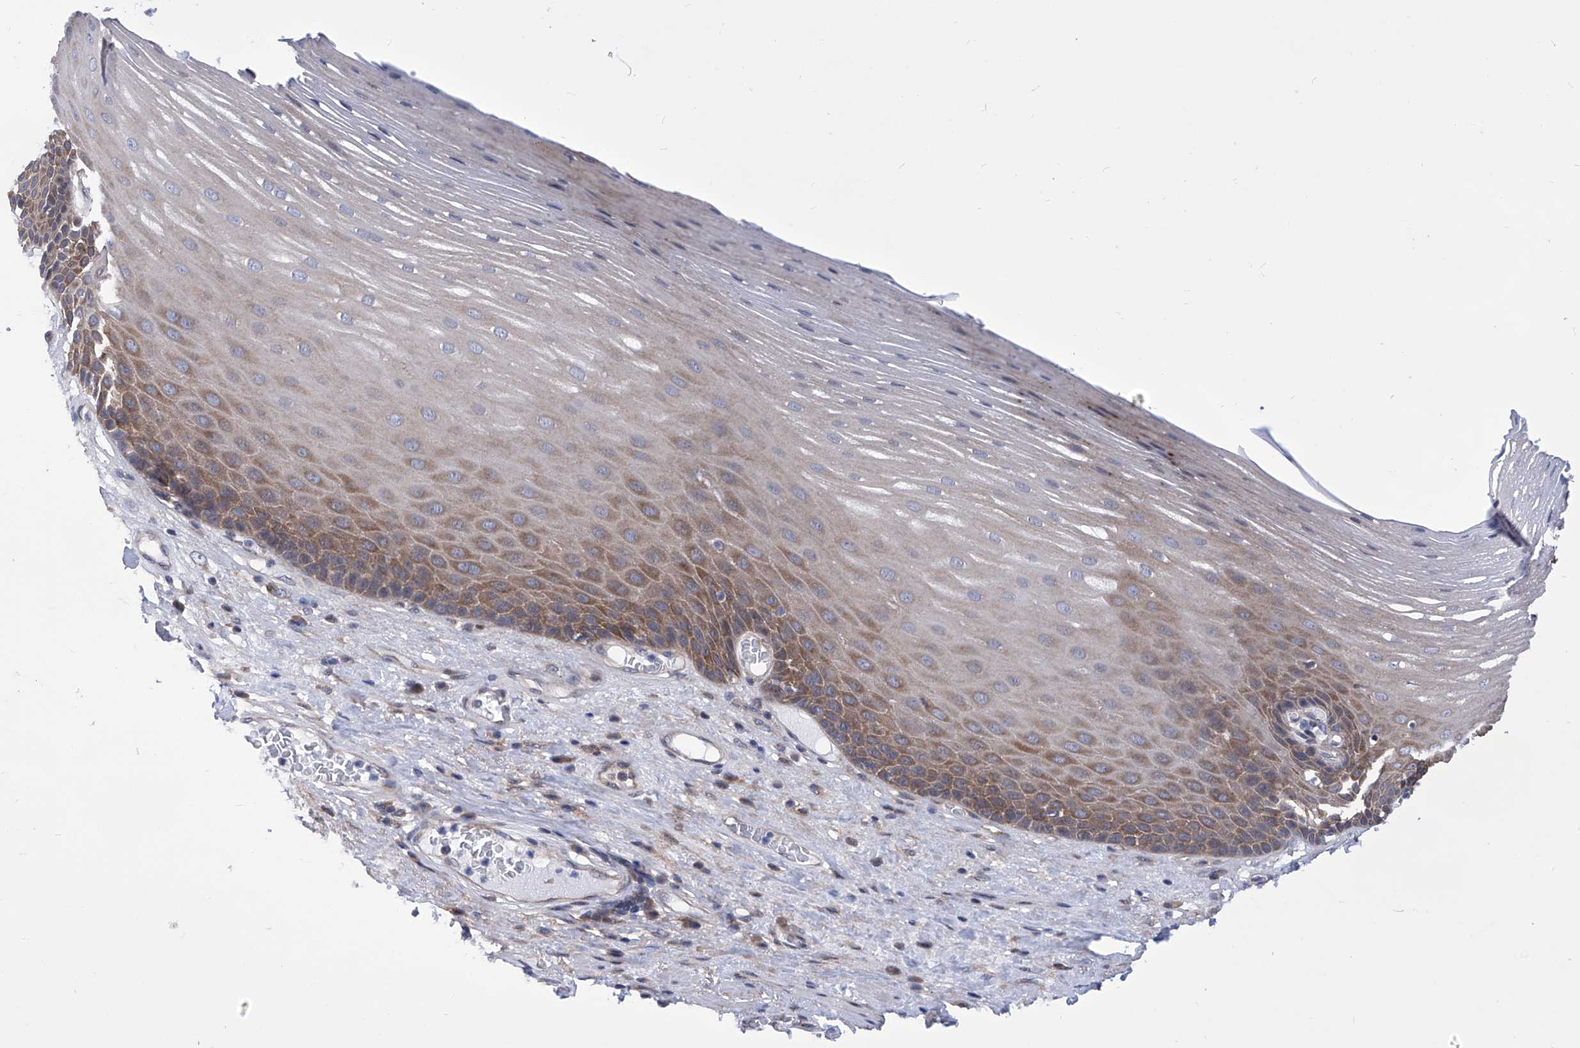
{"staining": {"intensity": "strong", "quantity": "25%-75%", "location": "cytoplasmic/membranous"}, "tissue": "esophagus", "cell_type": "Squamous epithelial cells", "image_type": "normal", "snomed": [{"axis": "morphology", "description": "Normal tissue, NOS"}, {"axis": "topography", "description": "Esophagus"}], "caption": "Strong cytoplasmic/membranous positivity for a protein is seen in about 25%-75% of squamous epithelial cells of unremarkable esophagus using immunohistochemistry (IHC).", "gene": "KTI12", "patient": {"sex": "male", "age": 62}}